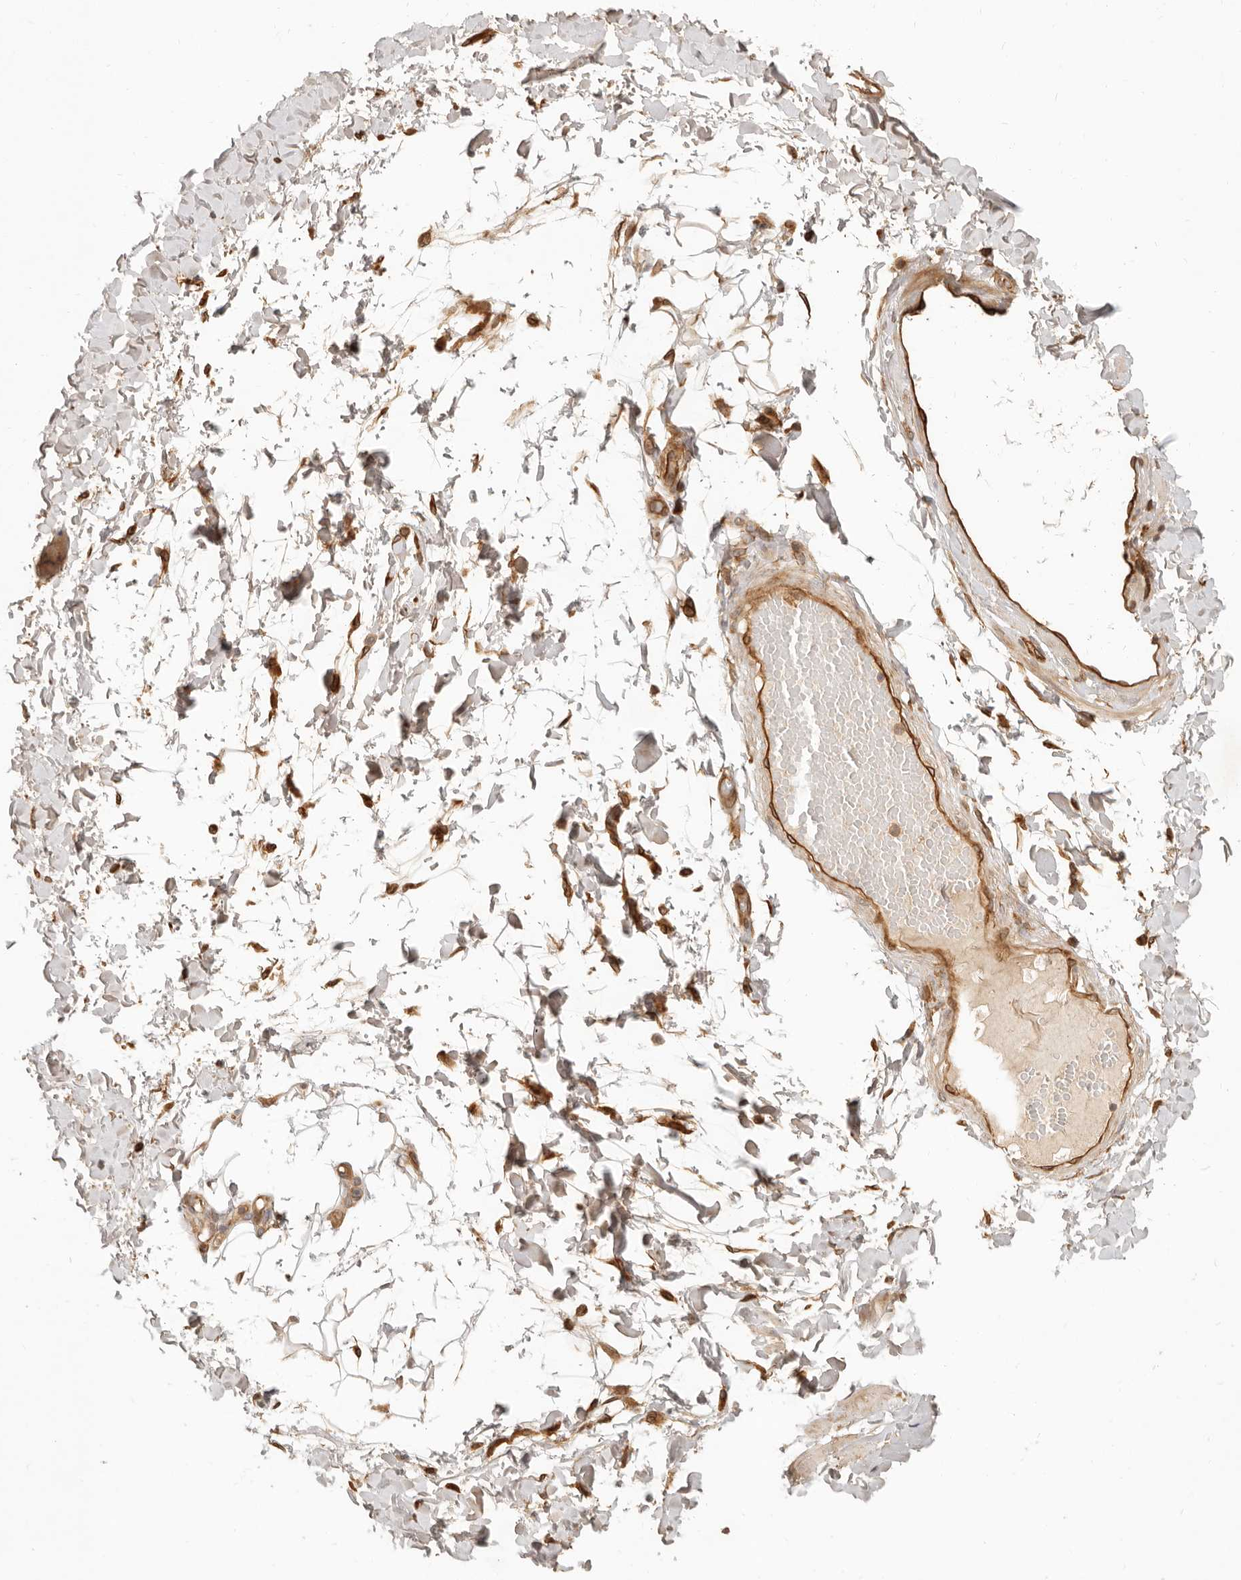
{"staining": {"intensity": "moderate", "quantity": "25%-75%", "location": "cytoplasmic/membranous"}, "tissue": "adipose tissue", "cell_type": "Adipocytes", "image_type": "normal", "snomed": [{"axis": "morphology", "description": "Normal tissue, NOS"}, {"axis": "topography", "description": "Adipose tissue"}, {"axis": "topography", "description": "Vascular tissue"}, {"axis": "topography", "description": "Peripheral nerve tissue"}], "caption": "This photomicrograph reveals immunohistochemistry staining of benign adipose tissue, with medium moderate cytoplasmic/membranous staining in approximately 25%-75% of adipocytes.", "gene": "UFSP1", "patient": {"sex": "male", "age": 25}}